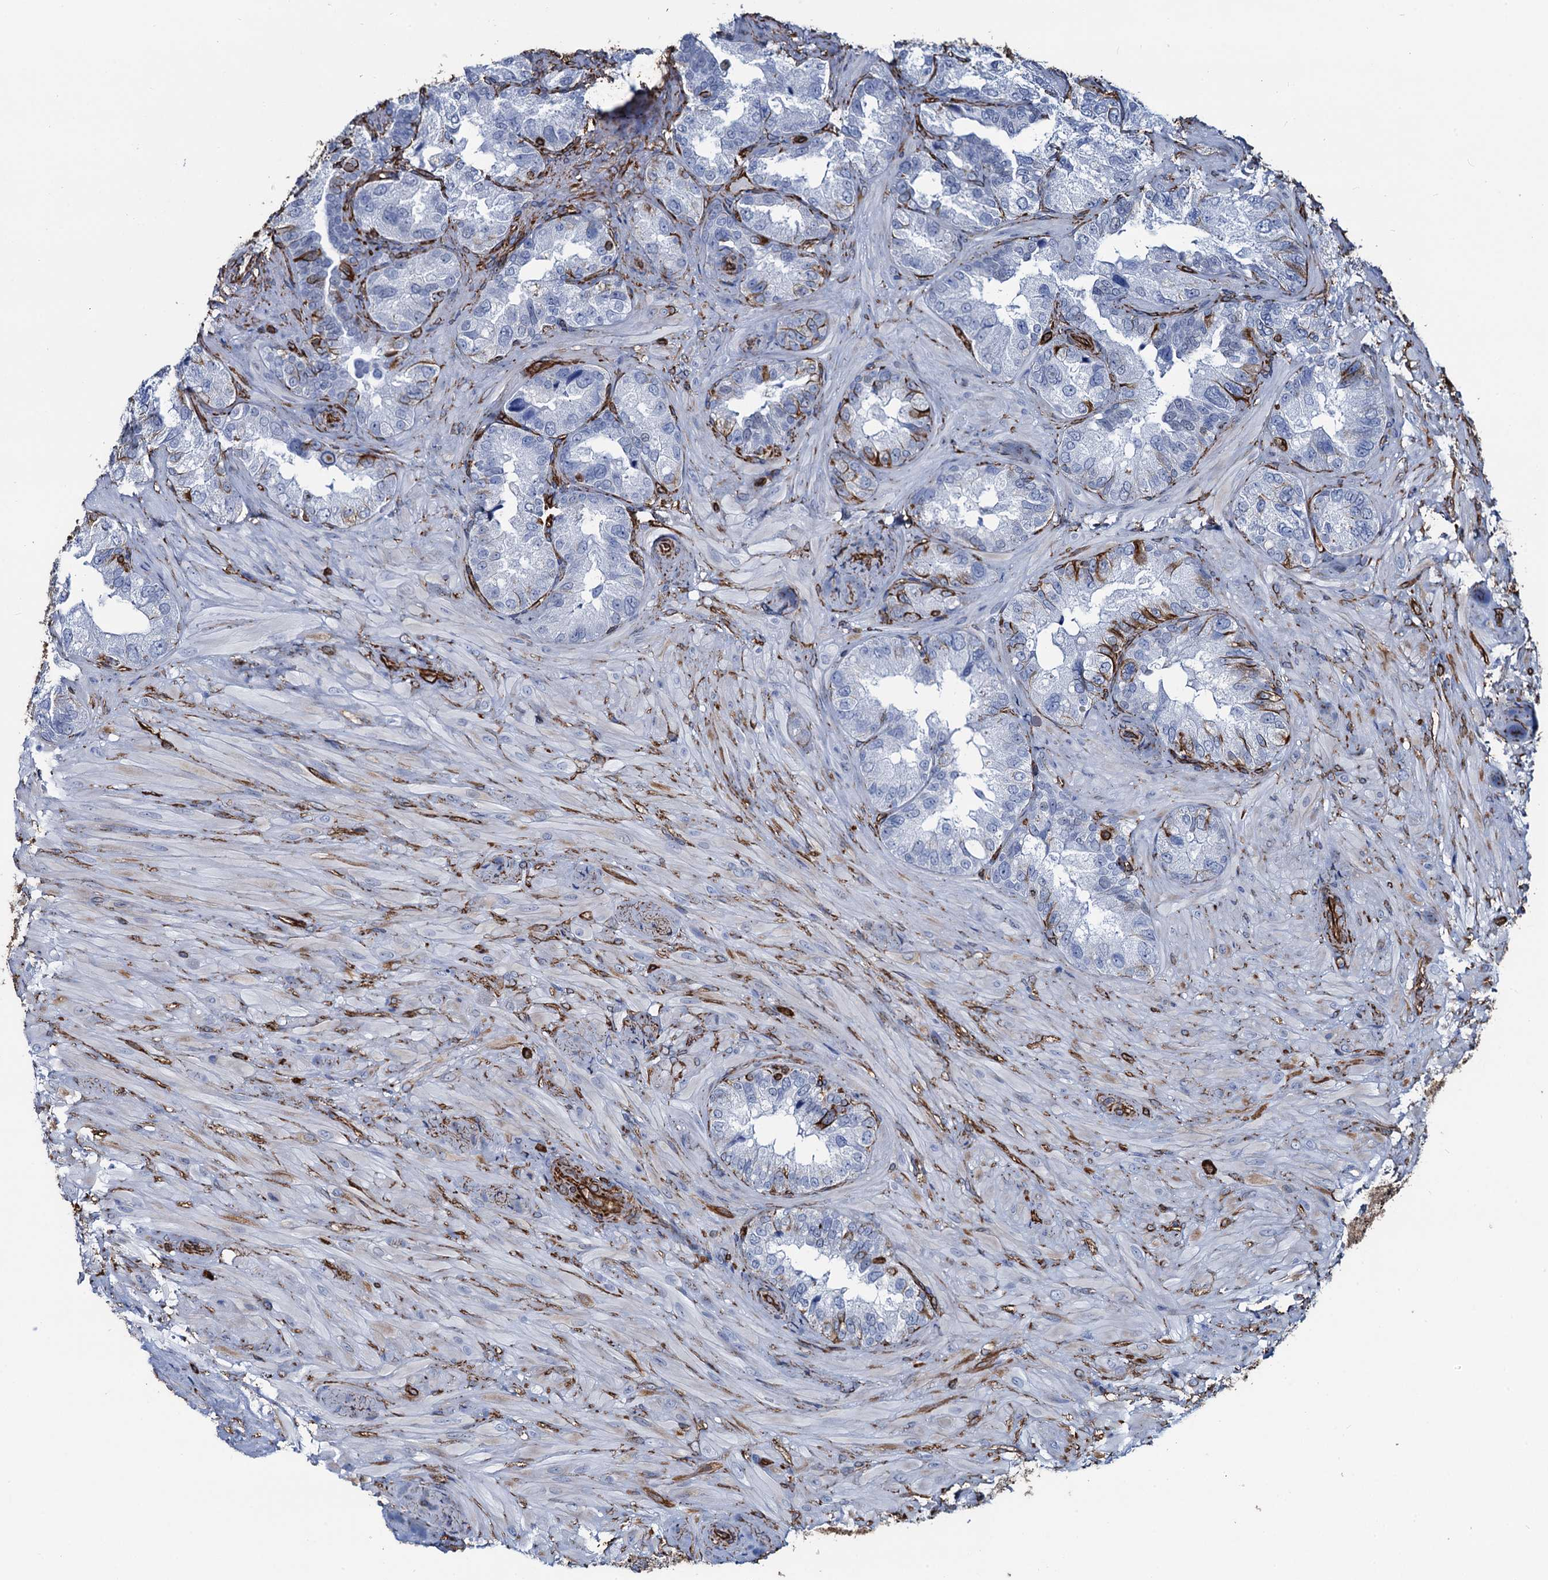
{"staining": {"intensity": "strong", "quantity": "<25%", "location": "cytoplasmic/membranous"}, "tissue": "seminal vesicle", "cell_type": "Glandular cells", "image_type": "normal", "snomed": [{"axis": "morphology", "description": "Normal tissue, NOS"}, {"axis": "topography", "description": "Seminal veicle"}, {"axis": "topography", "description": "Peripheral nerve tissue"}], "caption": "The micrograph exhibits staining of normal seminal vesicle, revealing strong cytoplasmic/membranous protein positivity (brown color) within glandular cells. (DAB (3,3'-diaminobenzidine) IHC with brightfield microscopy, high magnification).", "gene": "PGM2", "patient": {"sex": "male", "age": 67}}